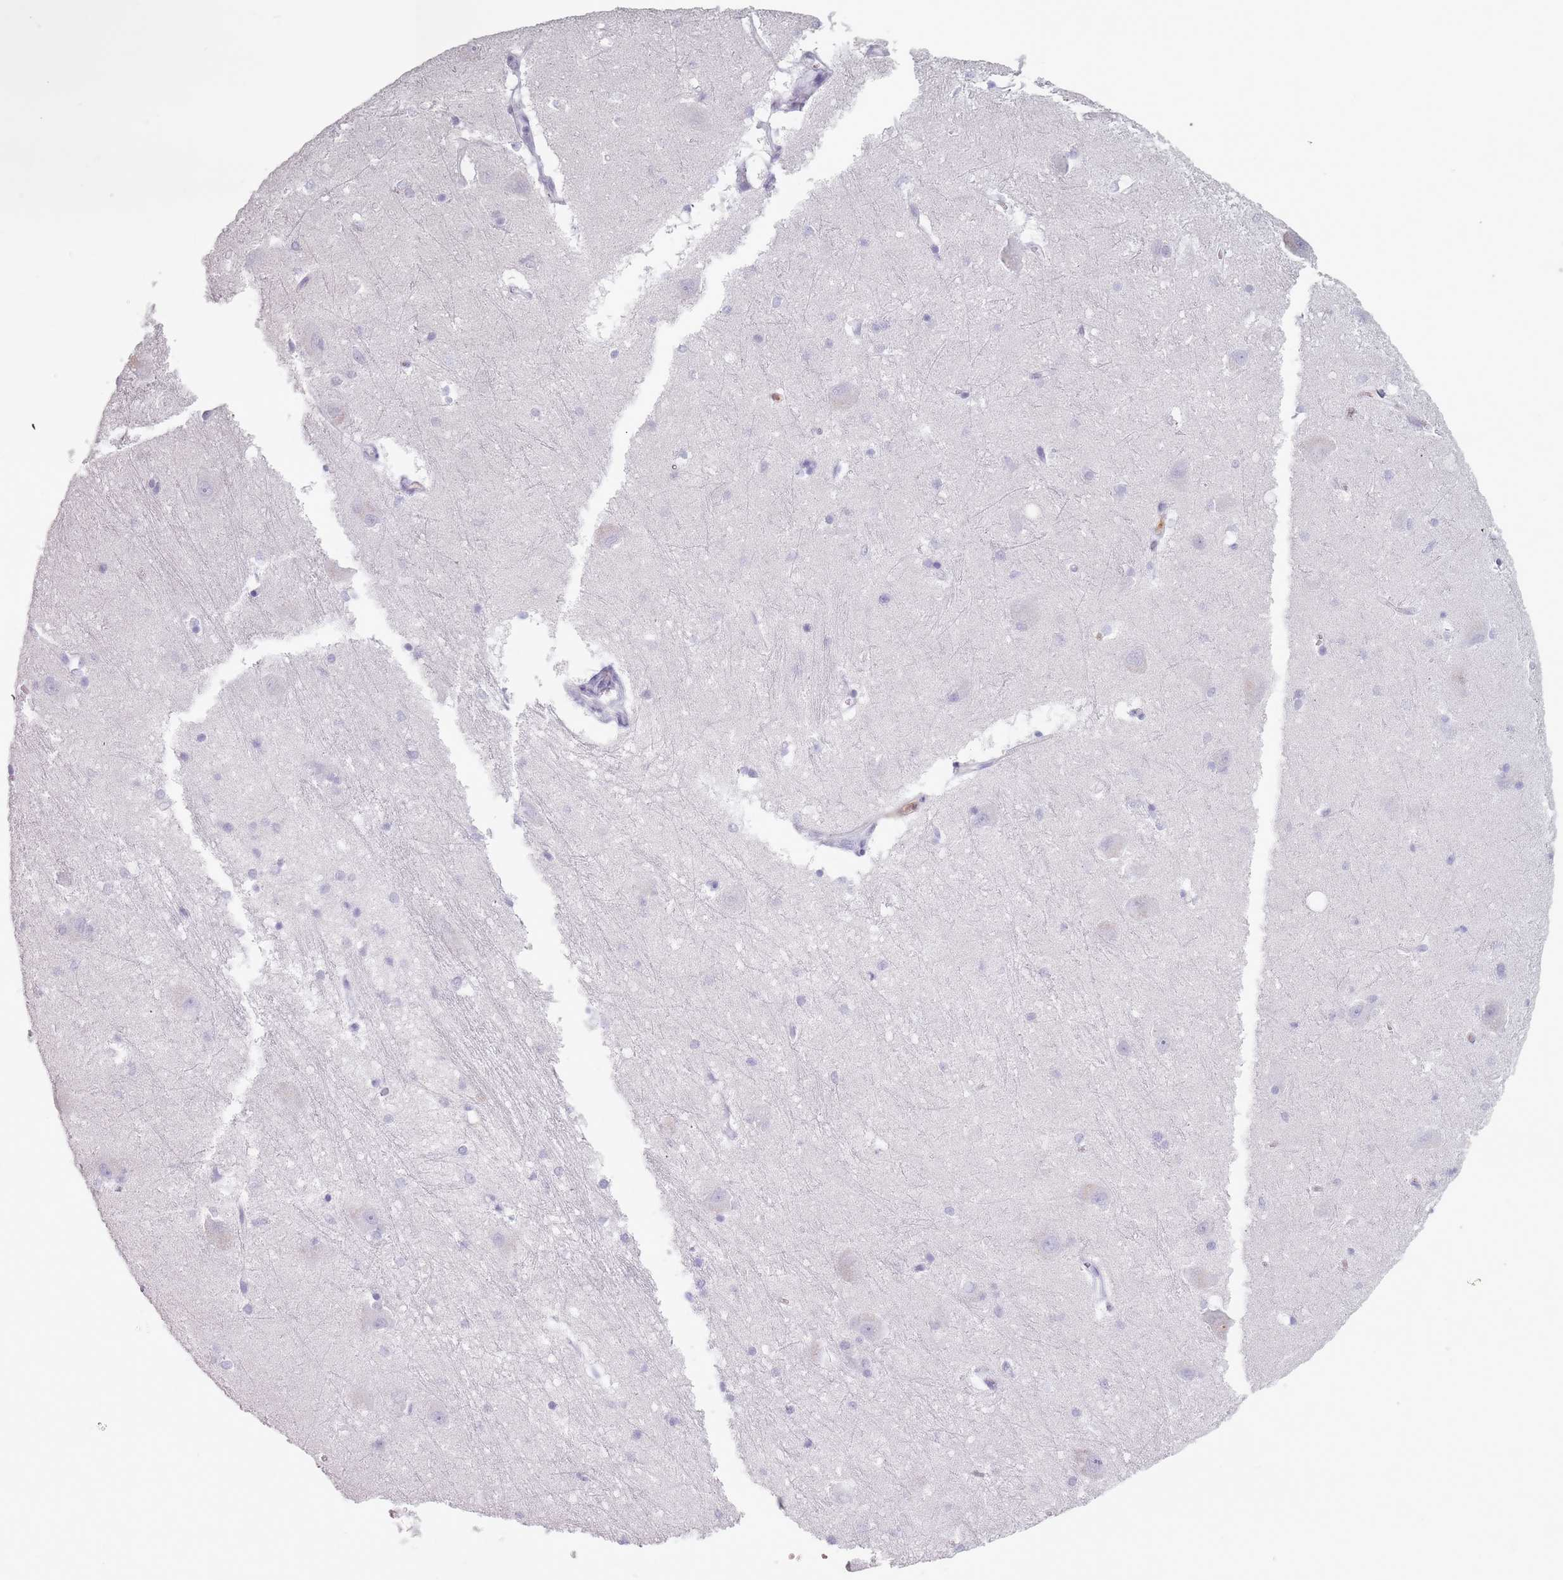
{"staining": {"intensity": "negative", "quantity": "none", "location": "none"}, "tissue": "caudate", "cell_type": "Glial cells", "image_type": "normal", "snomed": [{"axis": "morphology", "description": "Normal tissue, NOS"}, {"axis": "topography", "description": "Lateral ventricle wall"}], "caption": "A micrograph of caudate stained for a protein exhibits no brown staining in glial cells. (Brightfield microscopy of DAB (3,3'-diaminobenzidine) IHC at high magnification).", "gene": "ZNF584", "patient": {"sex": "male", "age": 37}}